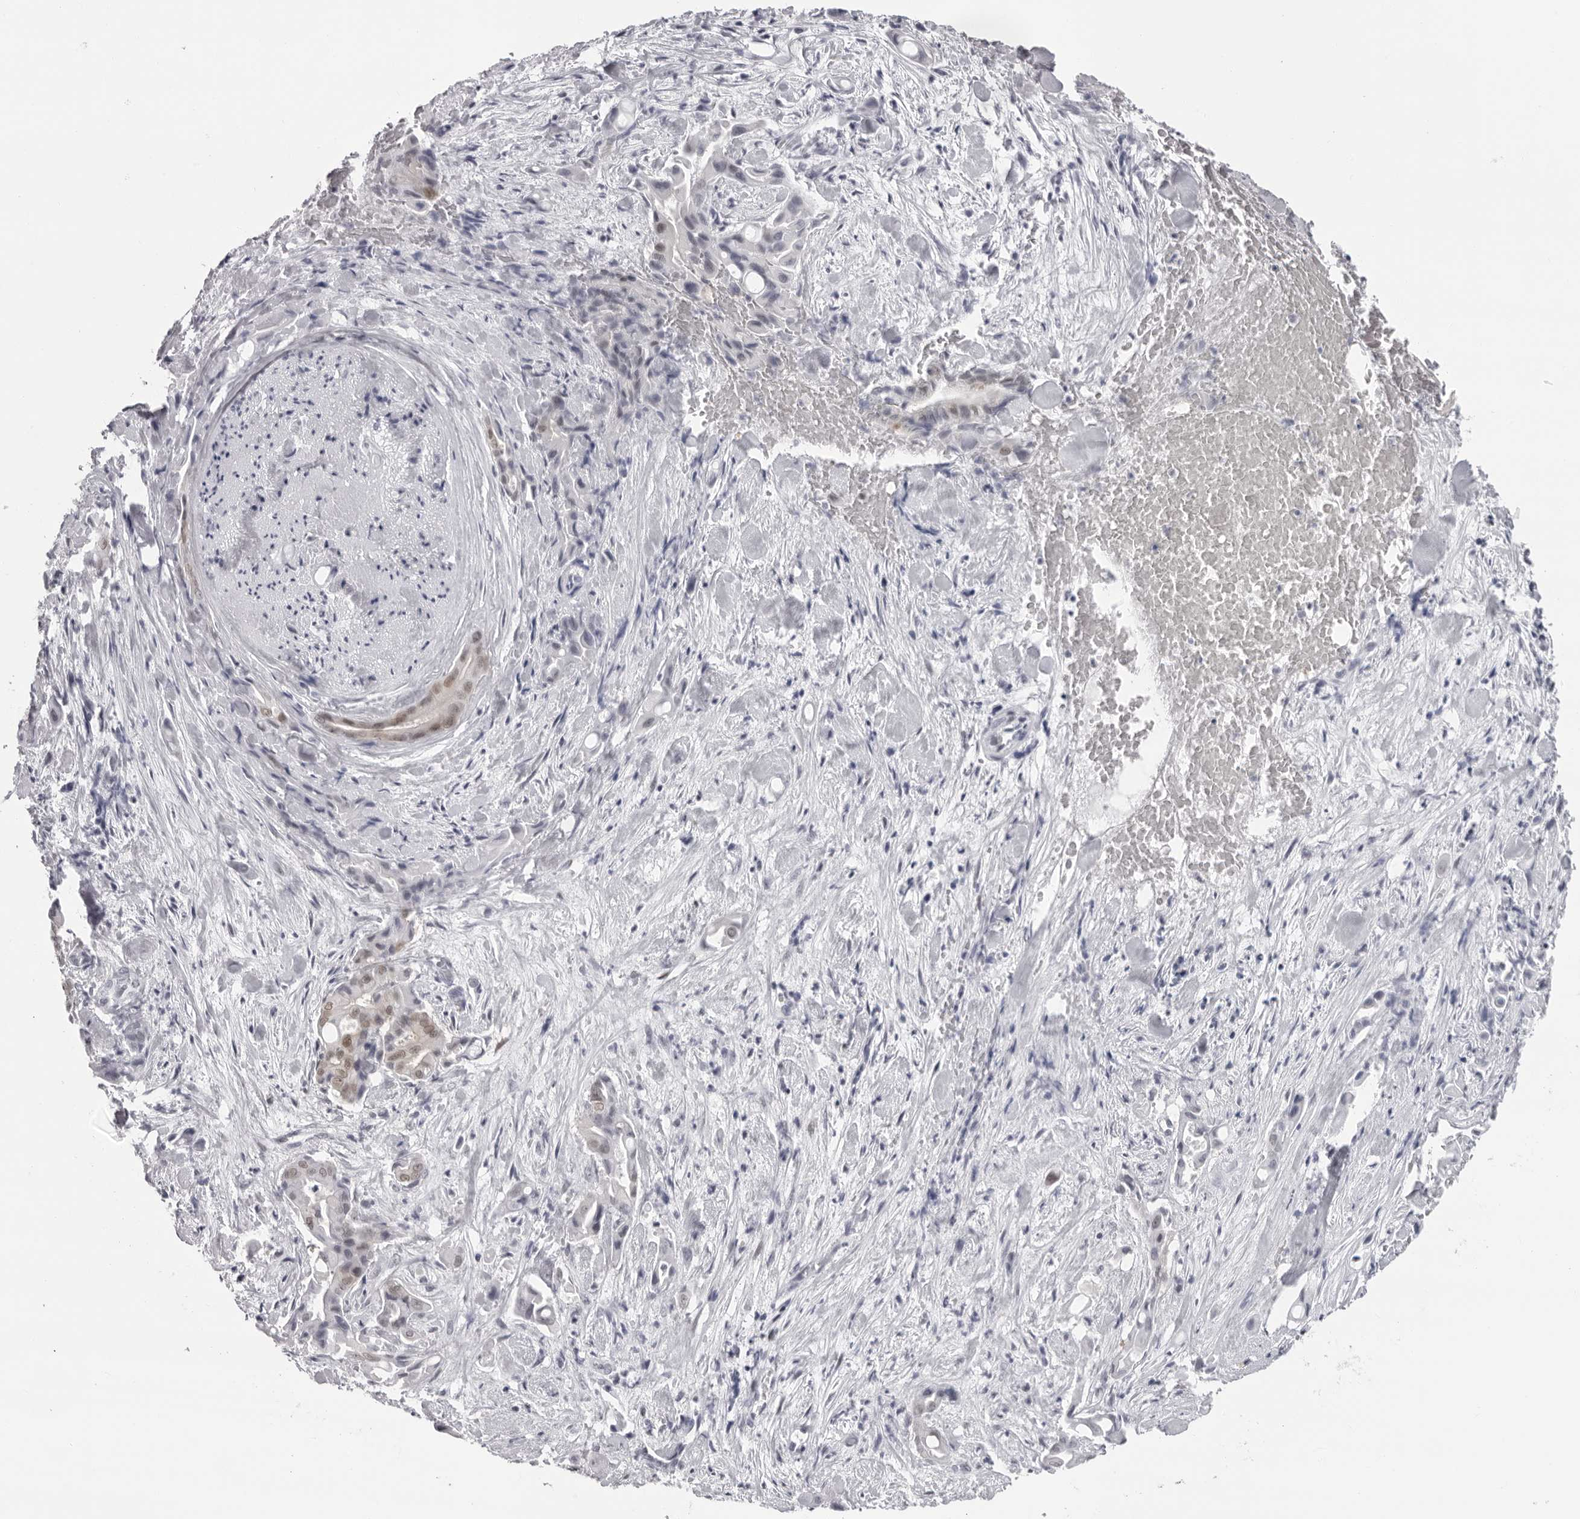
{"staining": {"intensity": "moderate", "quantity": "<25%", "location": "nuclear"}, "tissue": "liver cancer", "cell_type": "Tumor cells", "image_type": "cancer", "snomed": [{"axis": "morphology", "description": "Cholangiocarcinoma"}, {"axis": "topography", "description": "Liver"}], "caption": "Liver cancer stained for a protein displays moderate nuclear positivity in tumor cells.", "gene": "ESPN", "patient": {"sex": "female", "age": 68}}